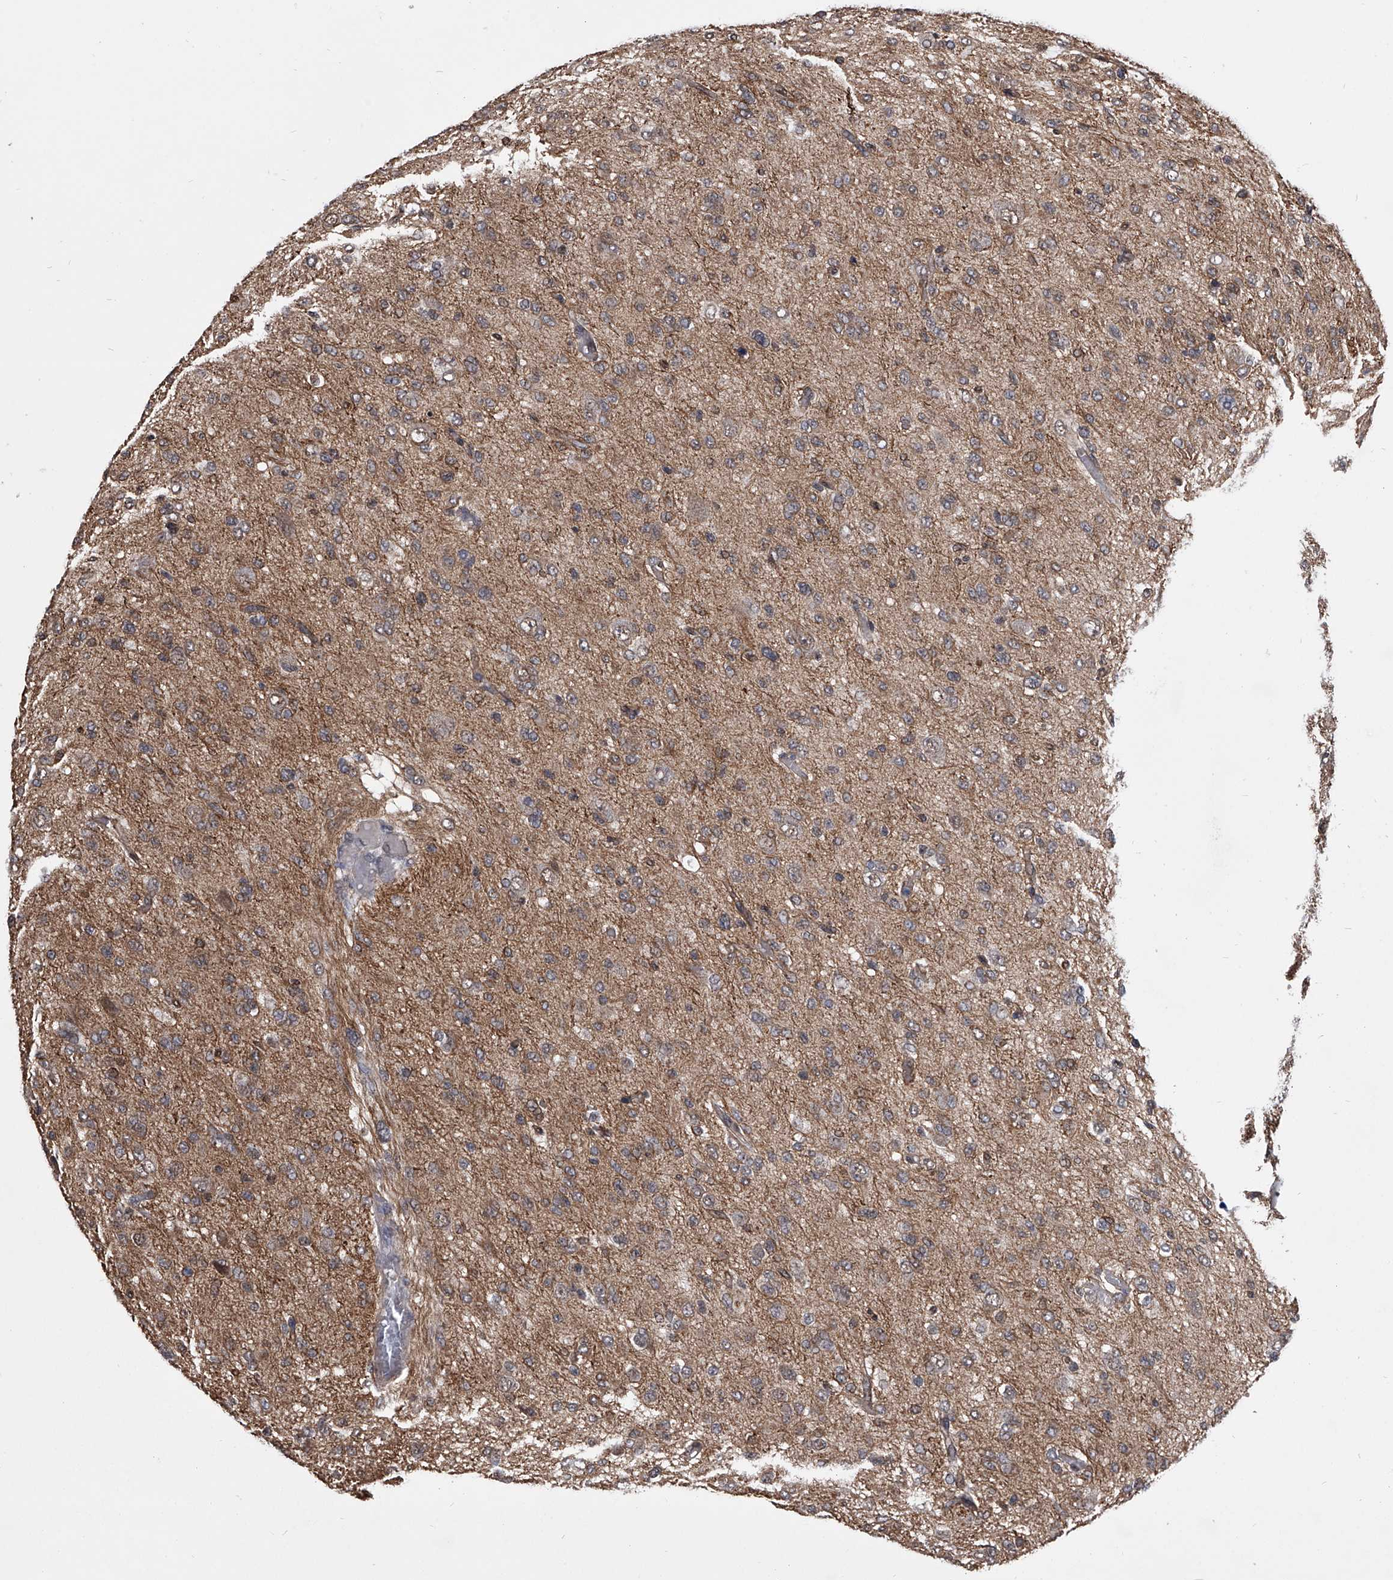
{"staining": {"intensity": "weak", "quantity": "25%-75%", "location": "cytoplasmic/membranous"}, "tissue": "glioma", "cell_type": "Tumor cells", "image_type": "cancer", "snomed": [{"axis": "morphology", "description": "Glioma, malignant, High grade"}, {"axis": "topography", "description": "Brain"}], "caption": "A high-resolution photomicrograph shows IHC staining of glioma, which reveals weak cytoplasmic/membranous positivity in about 25%-75% of tumor cells.", "gene": "ZNF76", "patient": {"sex": "female", "age": 59}}